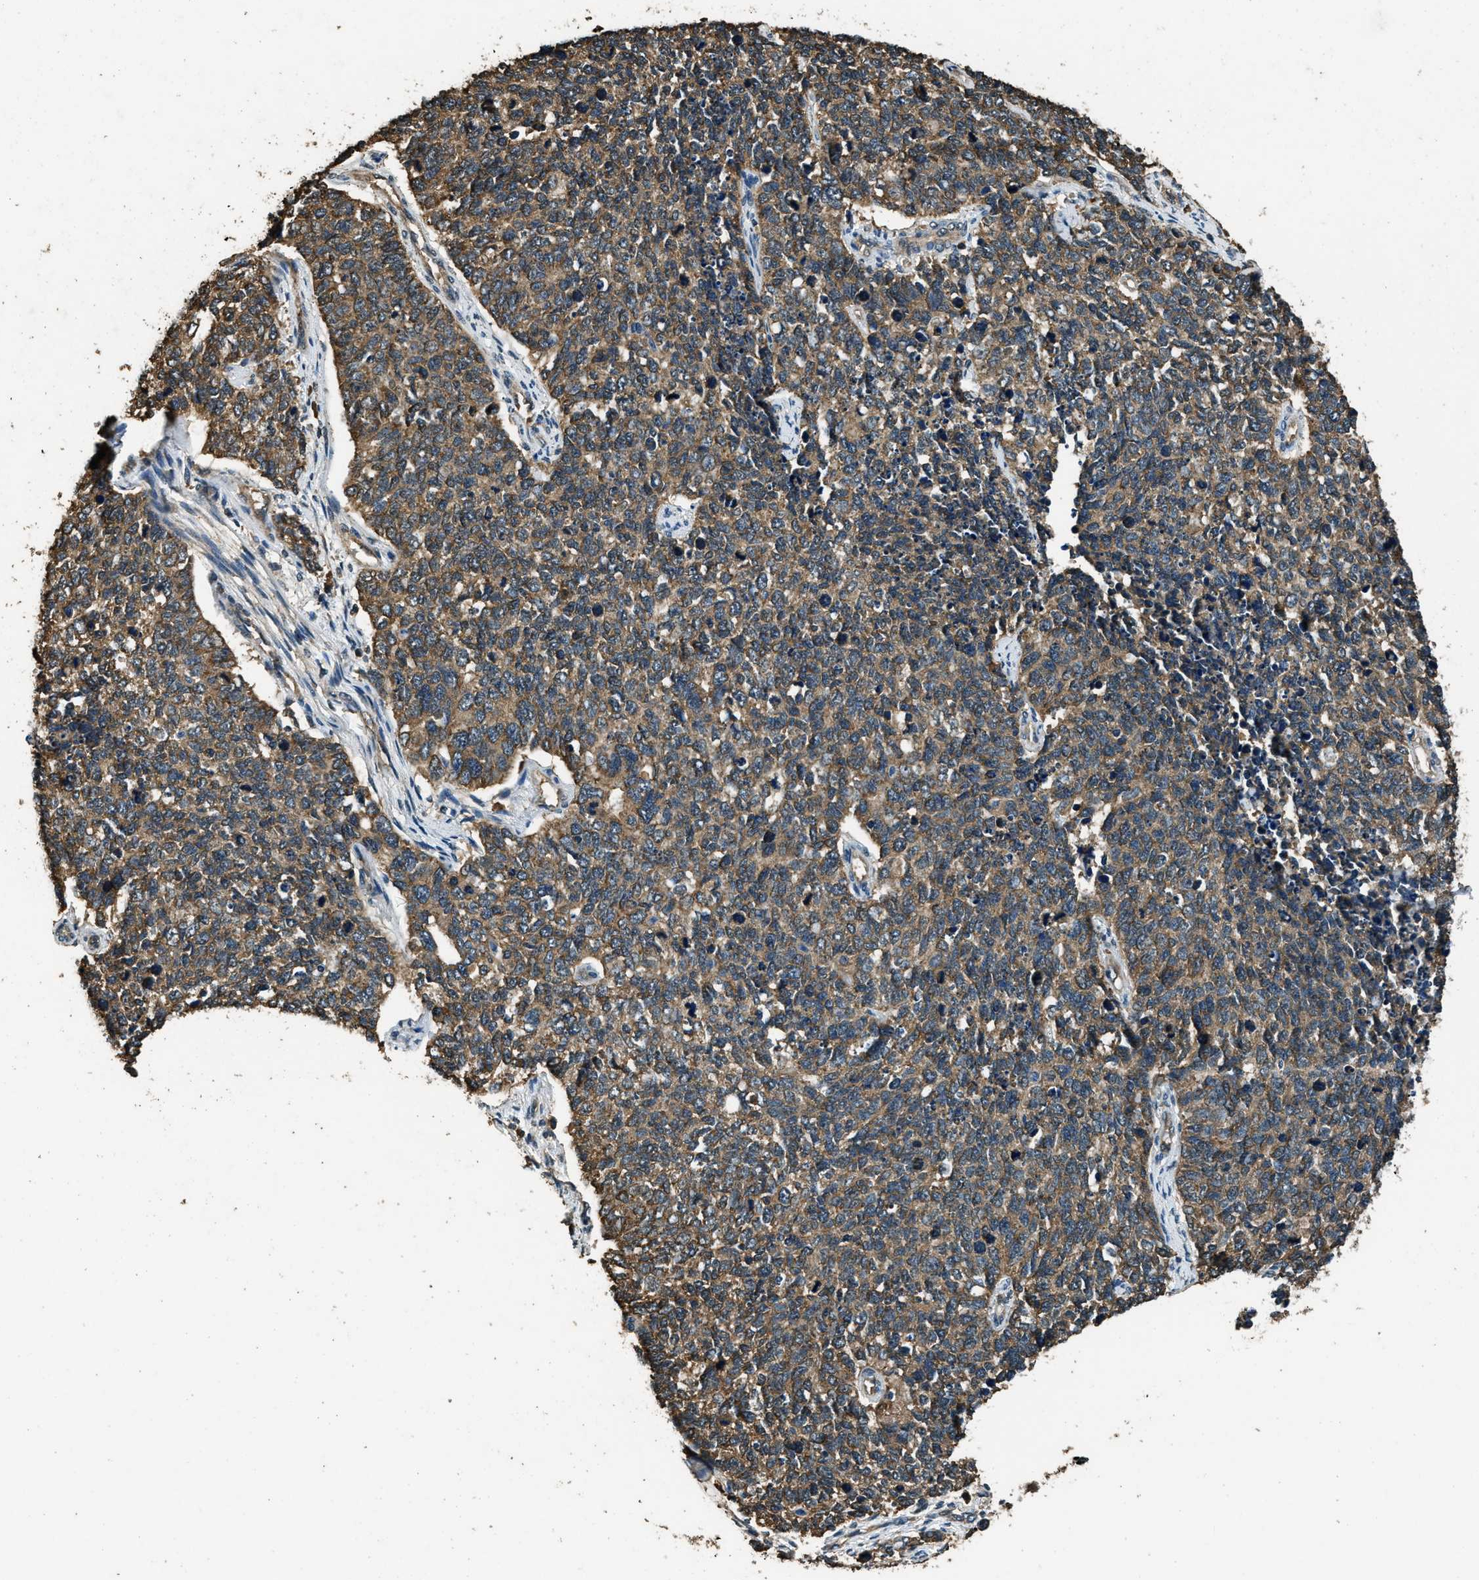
{"staining": {"intensity": "moderate", "quantity": ">75%", "location": "cytoplasmic/membranous"}, "tissue": "cervical cancer", "cell_type": "Tumor cells", "image_type": "cancer", "snomed": [{"axis": "morphology", "description": "Squamous cell carcinoma, NOS"}, {"axis": "topography", "description": "Cervix"}], "caption": "About >75% of tumor cells in human cervical cancer (squamous cell carcinoma) exhibit moderate cytoplasmic/membranous protein expression as visualized by brown immunohistochemical staining.", "gene": "SALL3", "patient": {"sex": "female", "age": 63}}